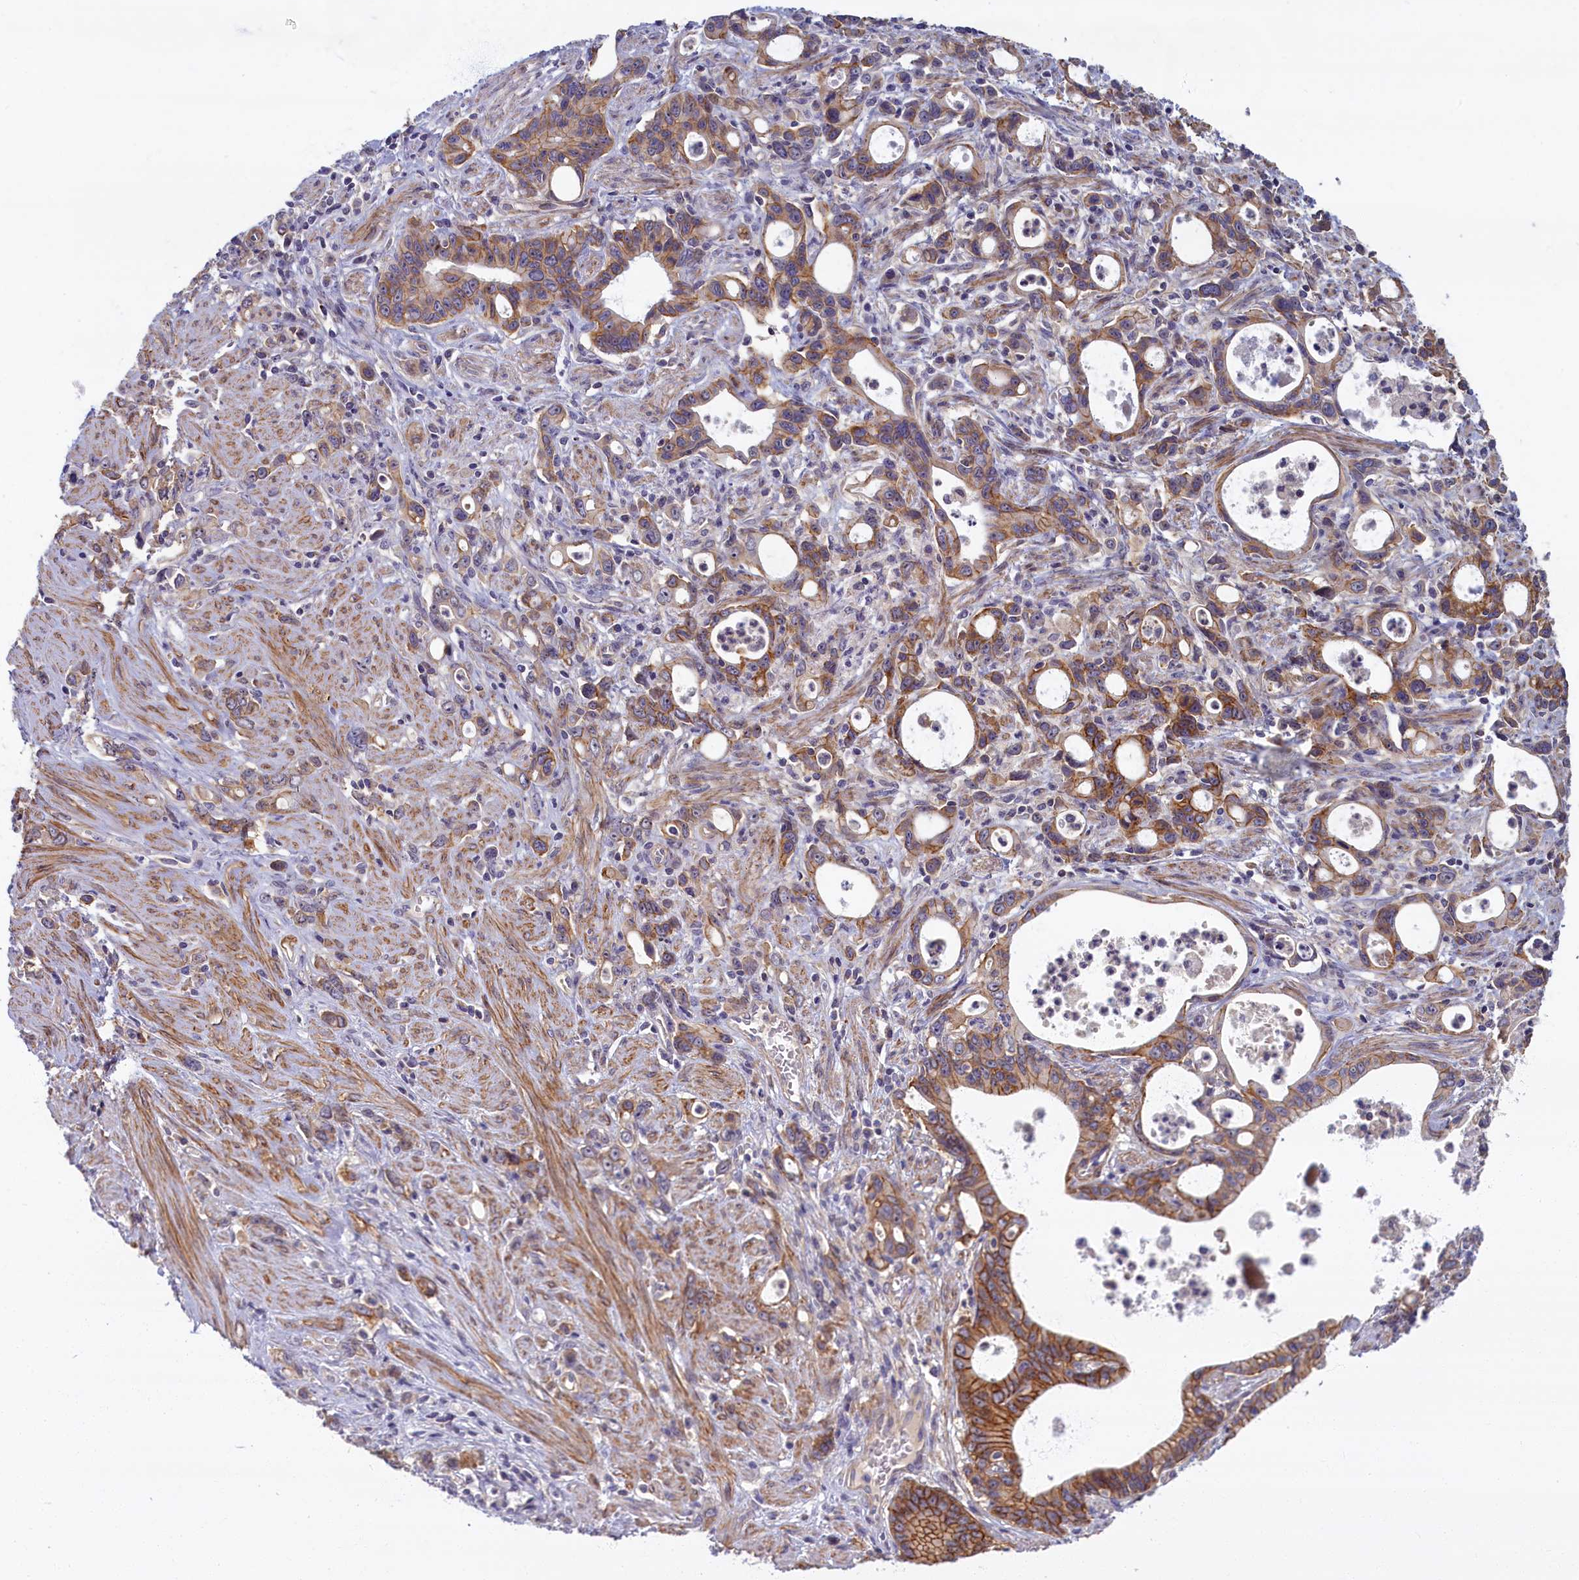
{"staining": {"intensity": "moderate", "quantity": ">75%", "location": "cytoplasmic/membranous"}, "tissue": "stomach cancer", "cell_type": "Tumor cells", "image_type": "cancer", "snomed": [{"axis": "morphology", "description": "Adenocarcinoma, NOS"}, {"axis": "topography", "description": "Stomach, lower"}], "caption": "High-magnification brightfield microscopy of stomach cancer stained with DAB (brown) and counterstained with hematoxylin (blue). tumor cells exhibit moderate cytoplasmic/membranous expression is identified in approximately>75% of cells.", "gene": "TRPM4", "patient": {"sex": "female", "age": 43}}